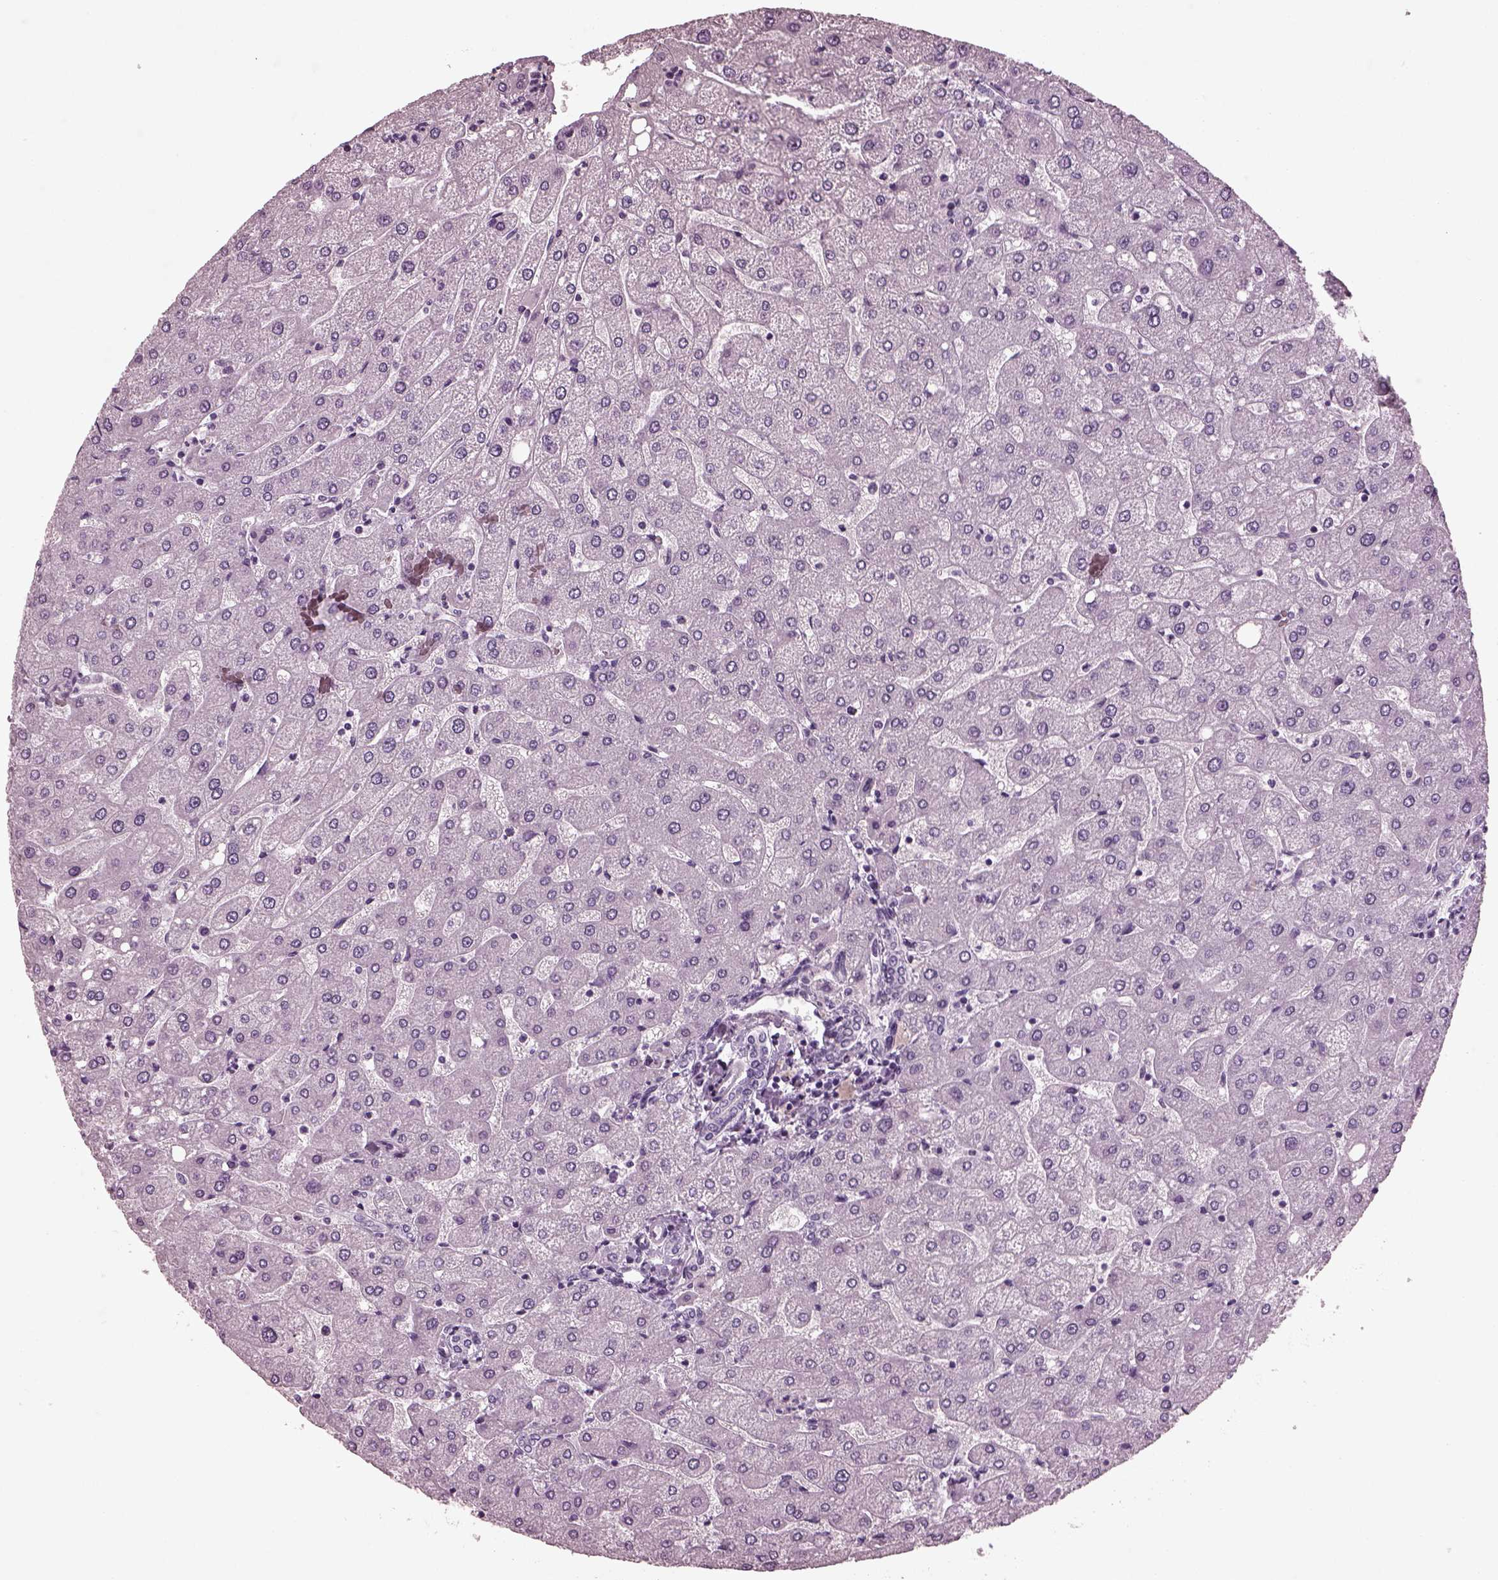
{"staining": {"intensity": "negative", "quantity": "none", "location": "none"}, "tissue": "liver", "cell_type": "Cholangiocytes", "image_type": "normal", "snomed": [{"axis": "morphology", "description": "Normal tissue, NOS"}, {"axis": "topography", "description": "Liver"}], "caption": "Immunohistochemistry image of unremarkable liver: human liver stained with DAB displays no significant protein staining in cholangiocytes.", "gene": "RCVRN", "patient": {"sex": "male", "age": 67}}